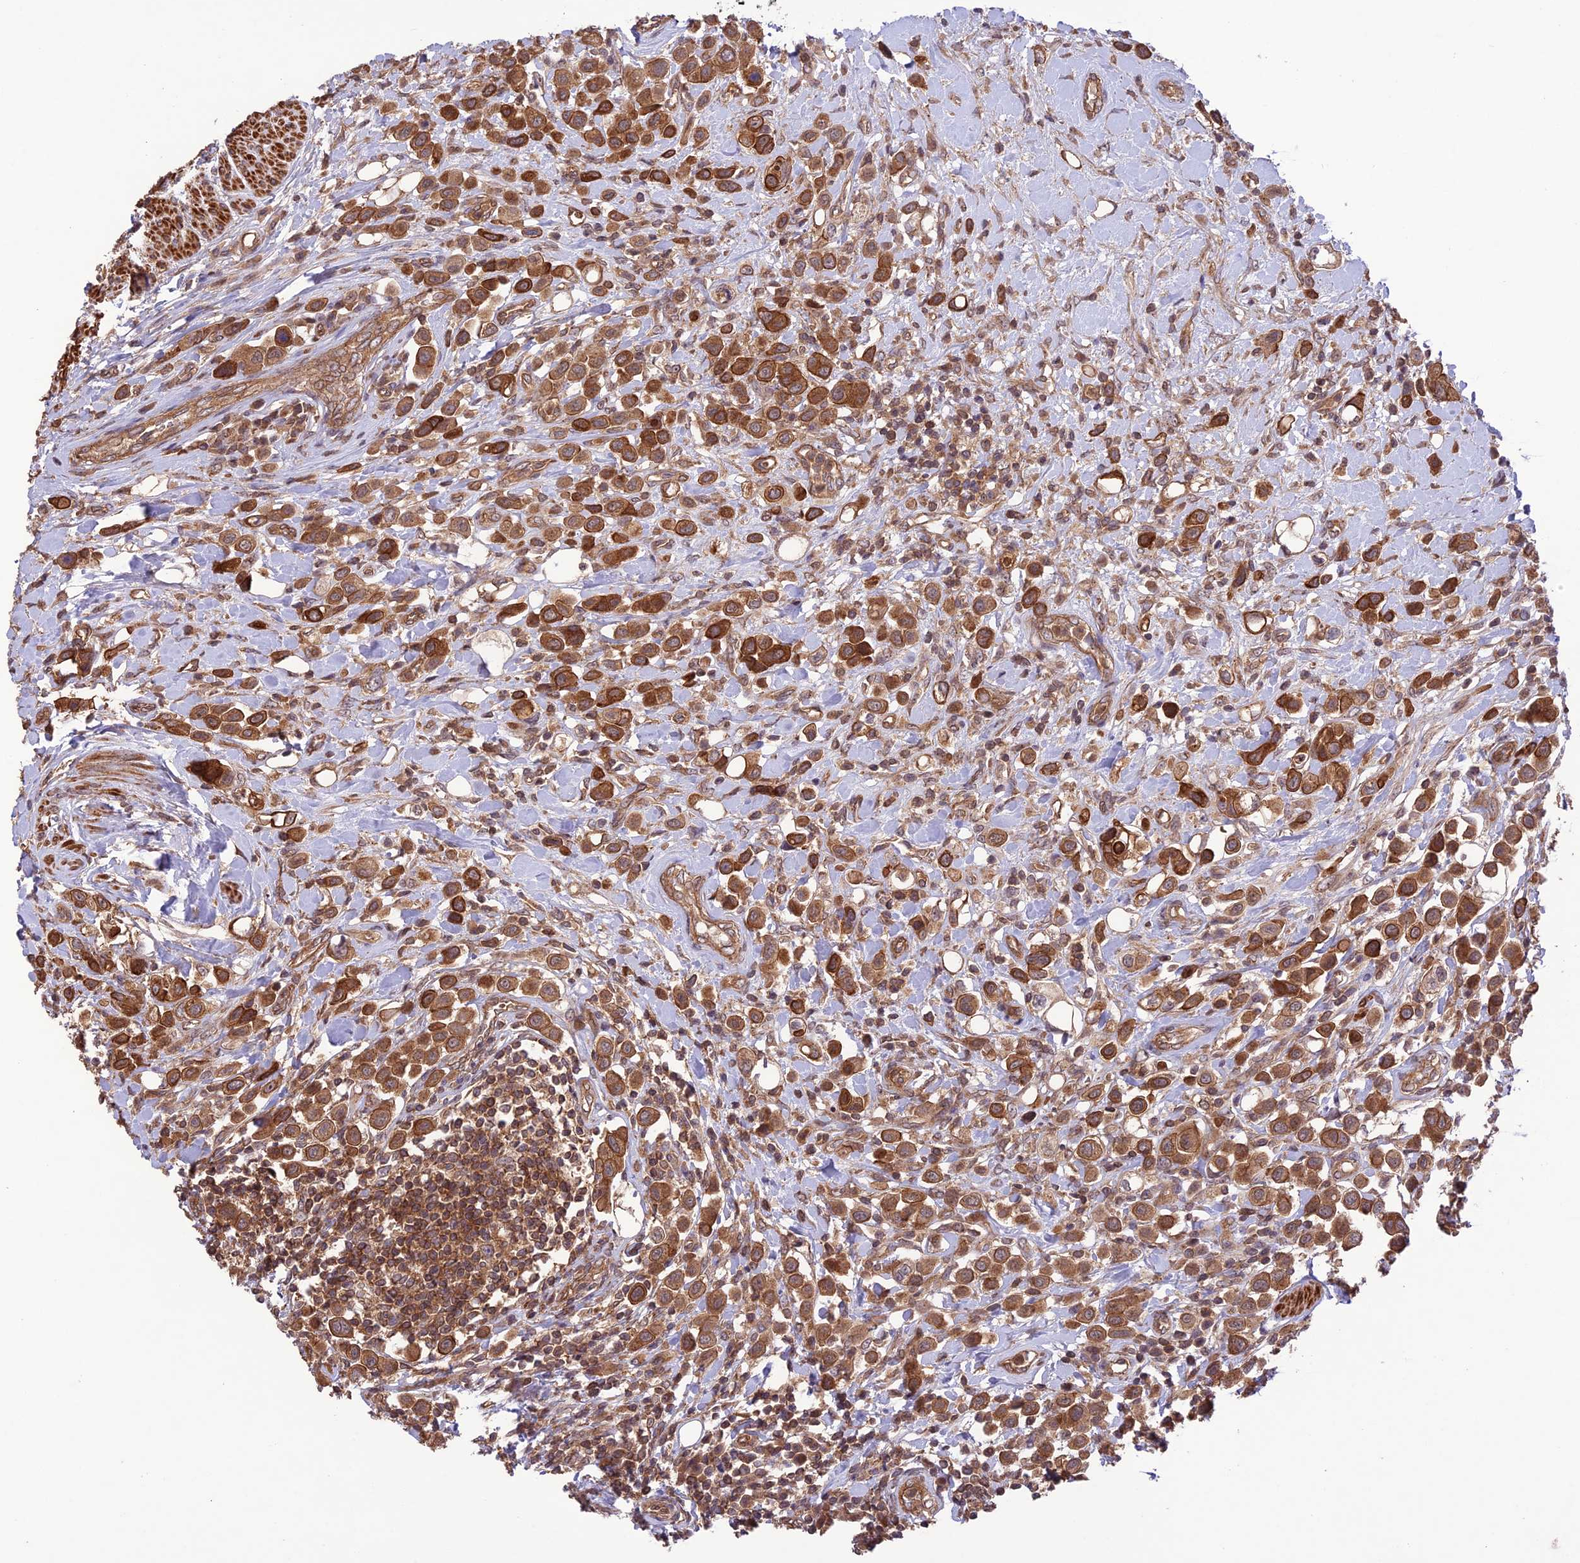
{"staining": {"intensity": "moderate", "quantity": ">75%", "location": "cytoplasmic/membranous"}, "tissue": "urothelial cancer", "cell_type": "Tumor cells", "image_type": "cancer", "snomed": [{"axis": "morphology", "description": "Urothelial carcinoma, High grade"}, {"axis": "topography", "description": "Urinary bladder"}], "caption": "Urothelial cancer tissue displays moderate cytoplasmic/membranous staining in about >75% of tumor cells", "gene": "FCHSD1", "patient": {"sex": "male", "age": 50}}